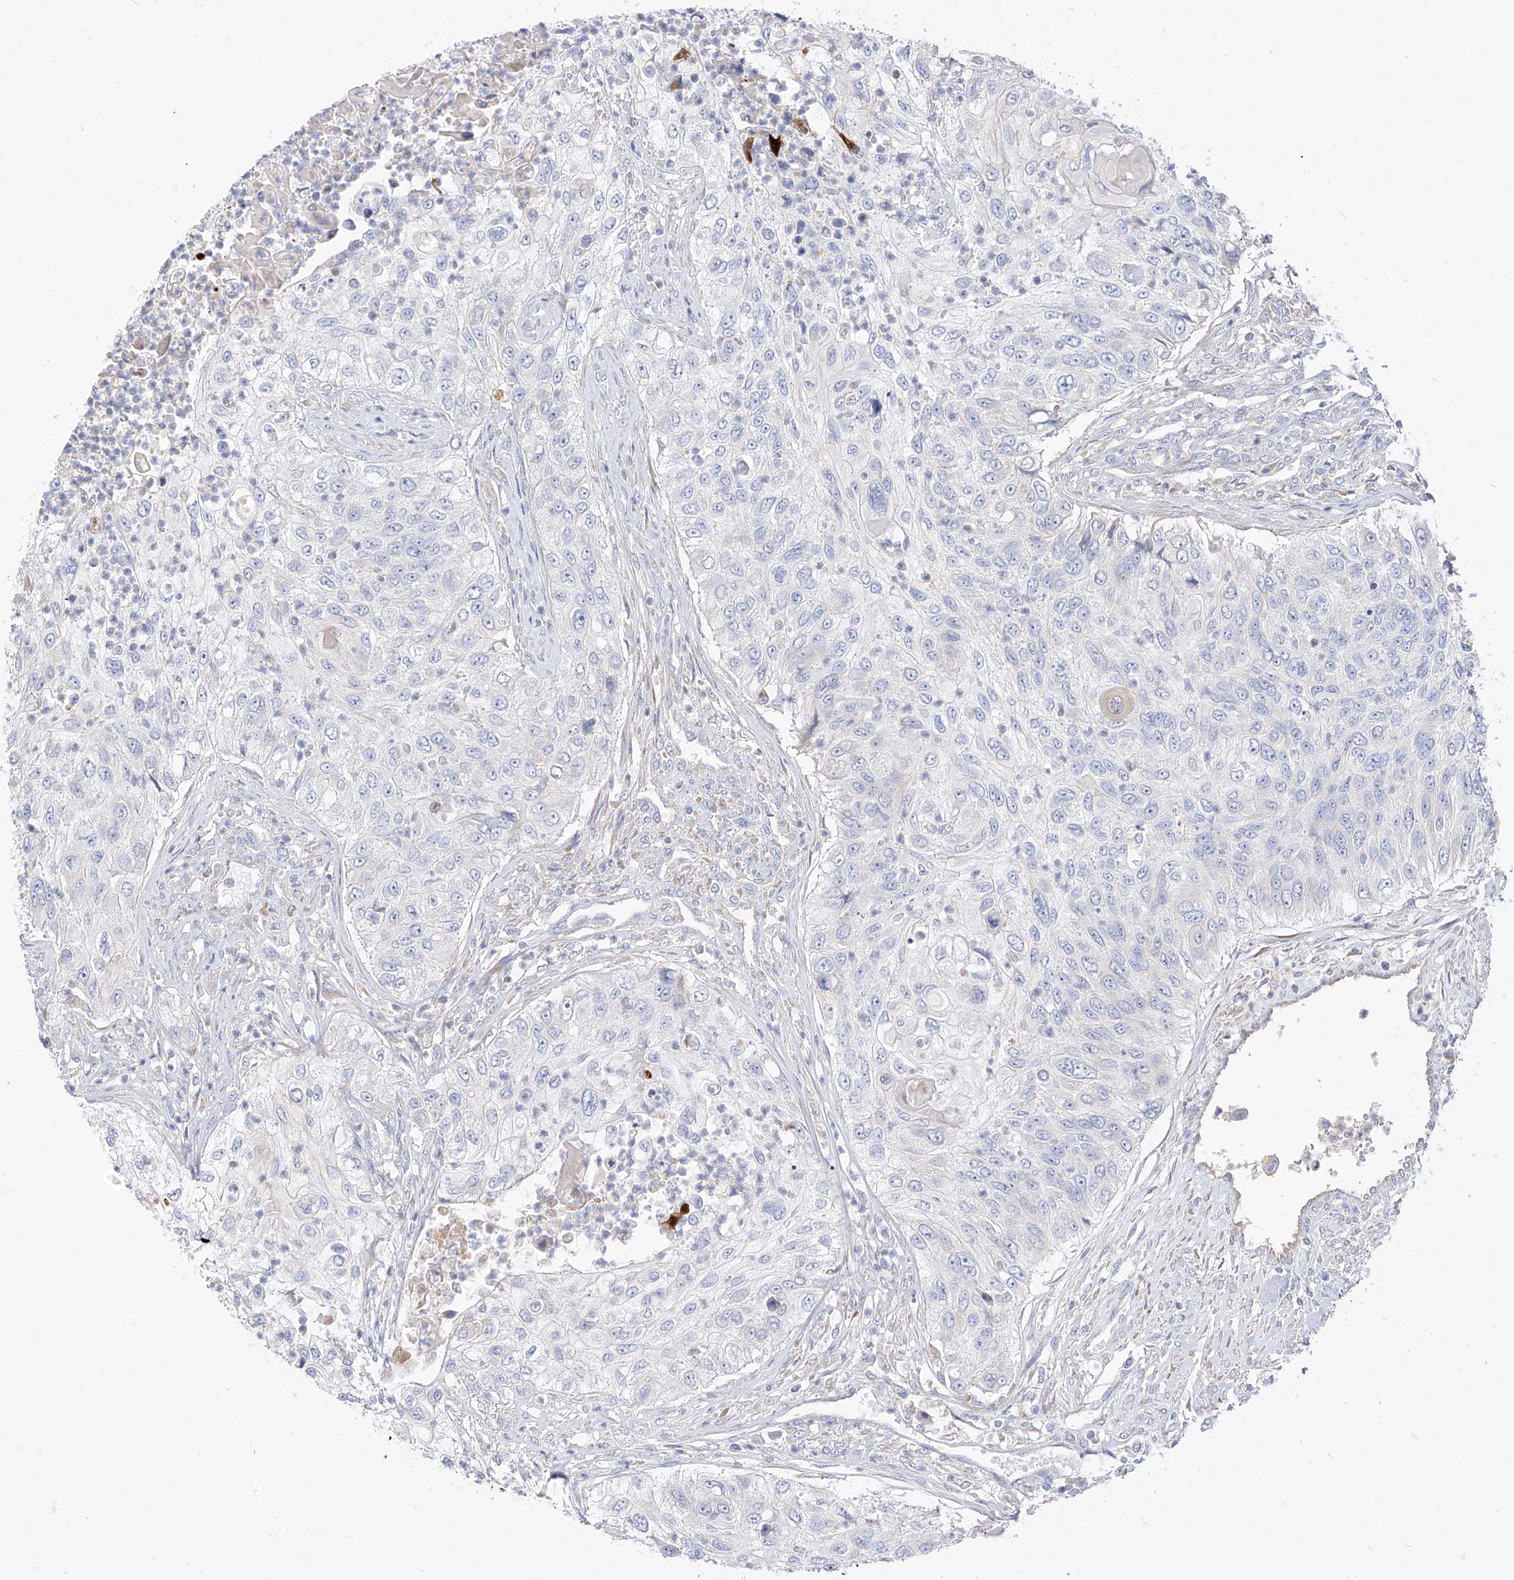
{"staining": {"intensity": "negative", "quantity": "none", "location": "none"}, "tissue": "urothelial cancer", "cell_type": "Tumor cells", "image_type": "cancer", "snomed": [{"axis": "morphology", "description": "Urothelial carcinoma, High grade"}, {"axis": "topography", "description": "Urinary bladder"}], "caption": "Urothelial cancer was stained to show a protein in brown. There is no significant expression in tumor cells.", "gene": "RASA2", "patient": {"sex": "female", "age": 60}}